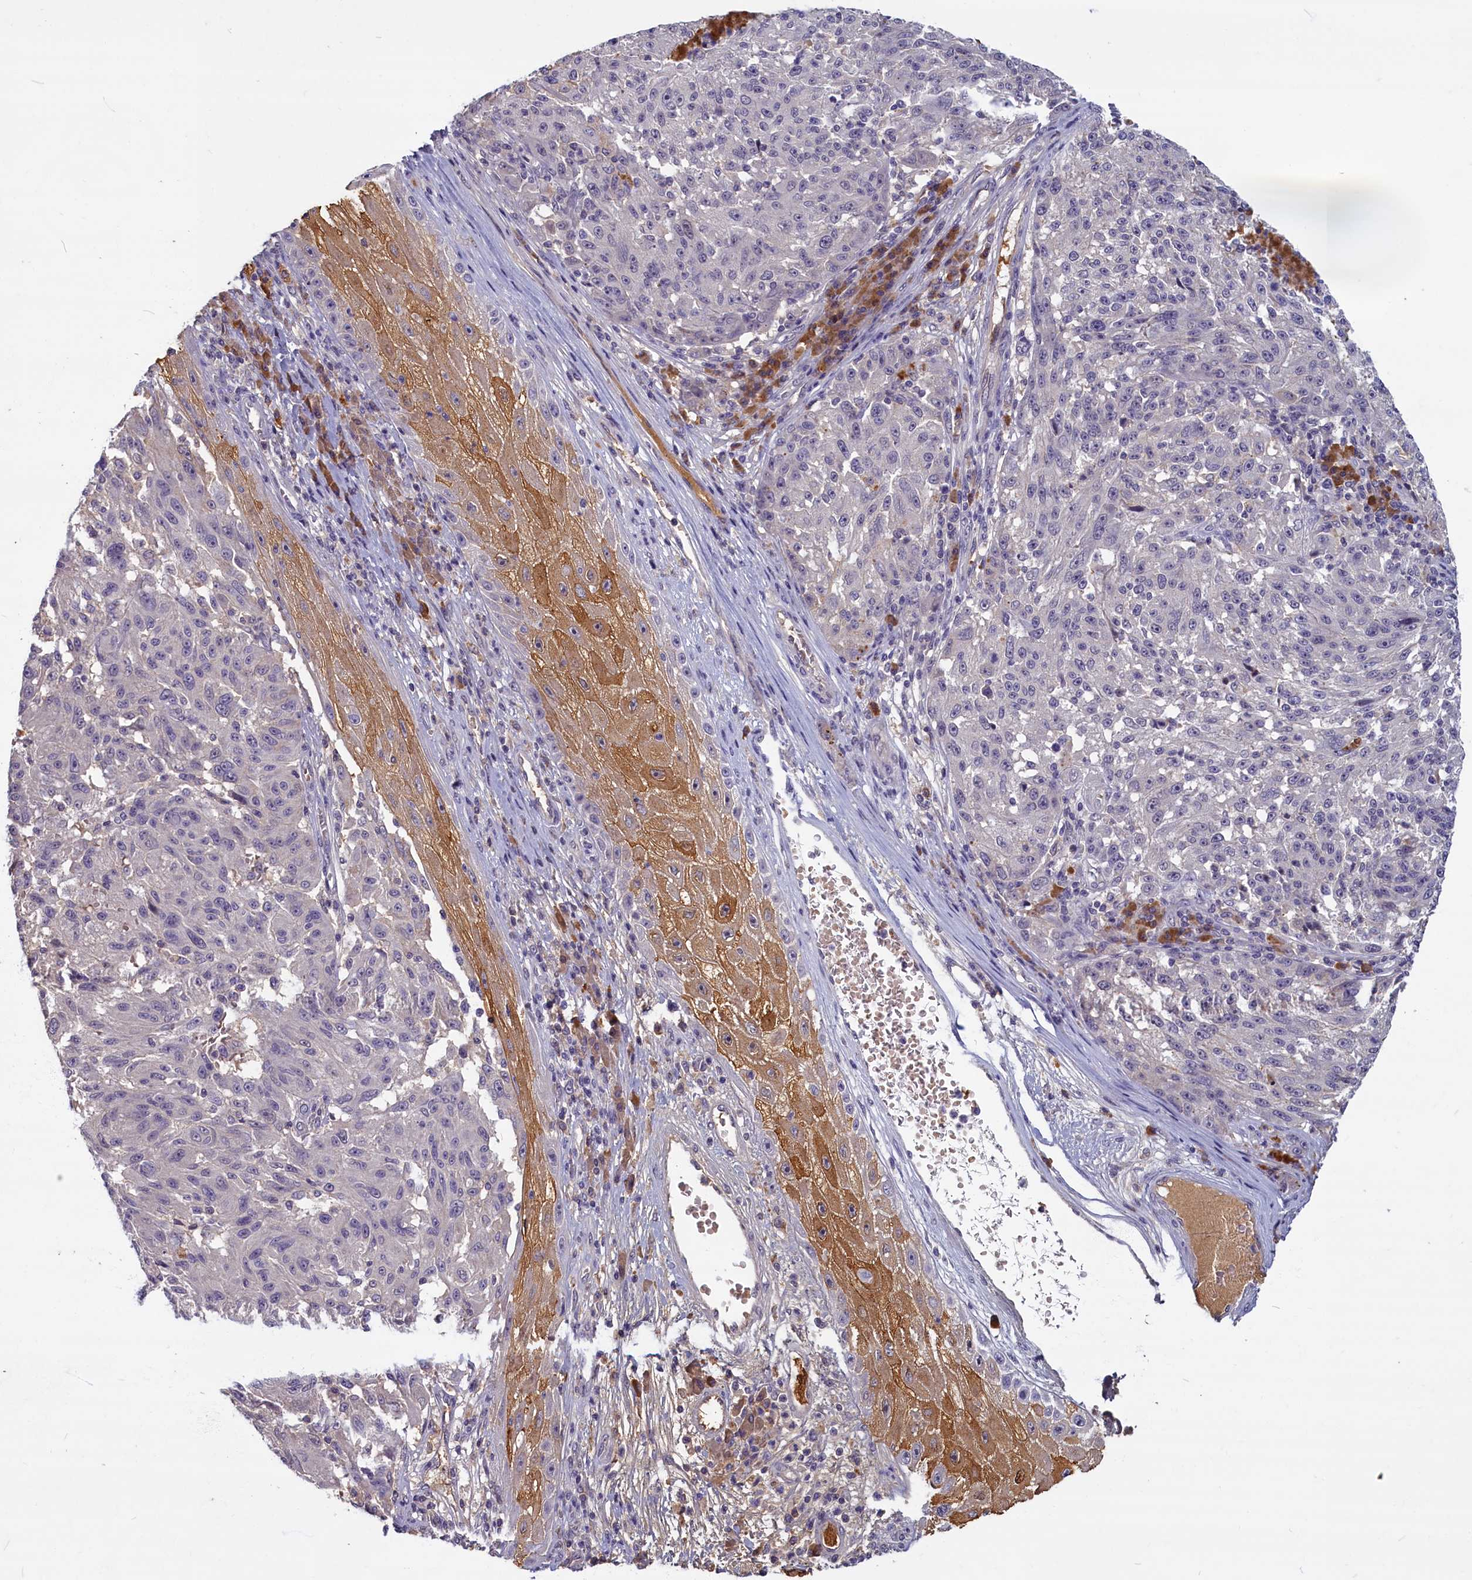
{"staining": {"intensity": "negative", "quantity": "none", "location": "none"}, "tissue": "melanoma", "cell_type": "Tumor cells", "image_type": "cancer", "snomed": [{"axis": "morphology", "description": "Malignant melanoma, NOS"}, {"axis": "topography", "description": "Skin"}], "caption": "IHC photomicrograph of human malignant melanoma stained for a protein (brown), which exhibits no positivity in tumor cells. (Brightfield microscopy of DAB (3,3'-diaminobenzidine) IHC at high magnification).", "gene": "SV2C", "patient": {"sex": "male", "age": 53}}